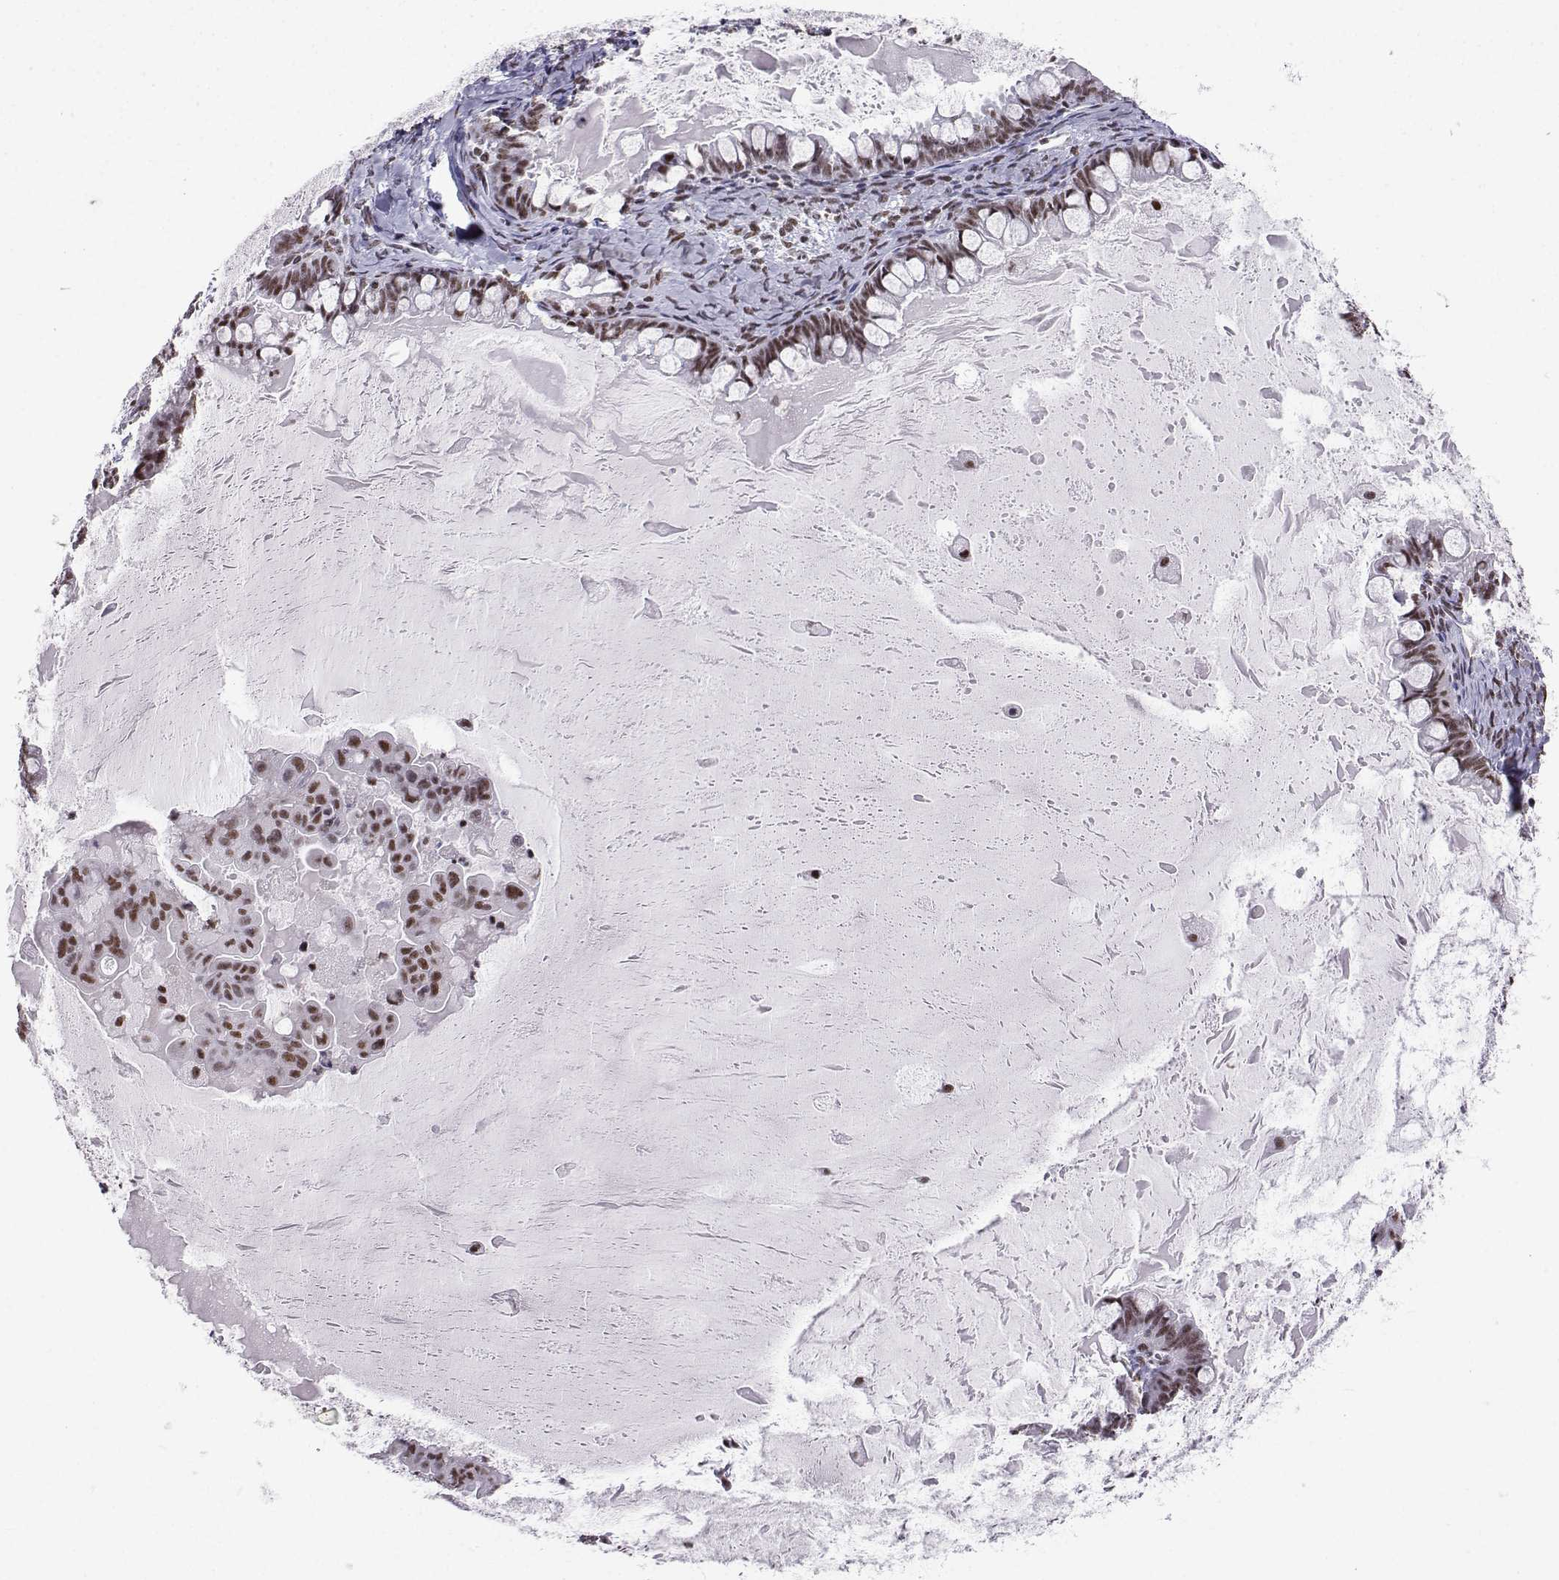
{"staining": {"intensity": "moderate", "quantity": ">75%", "location": "nuclear"}, "tissue": "ovarian cancer", "cell_type": "Tumor cells", "image_type": "cancer", "snomed": [{"axis": "morphology", "description": "Cystadenocarcinoma, mucinous, NOS"}, {"axis": "topography", "description": "Ovary"}], "caption": "IHC micrograph of neoplastic tissue: human ovarian cancer stained using immunohistochemistry shows medium levels of moderate protein expression localized specifically in the nuclear of tumor cells, appearing as a nuclear brown color.", "gene": "CCNK", "patient": {"sex": "female", "age": 63}}